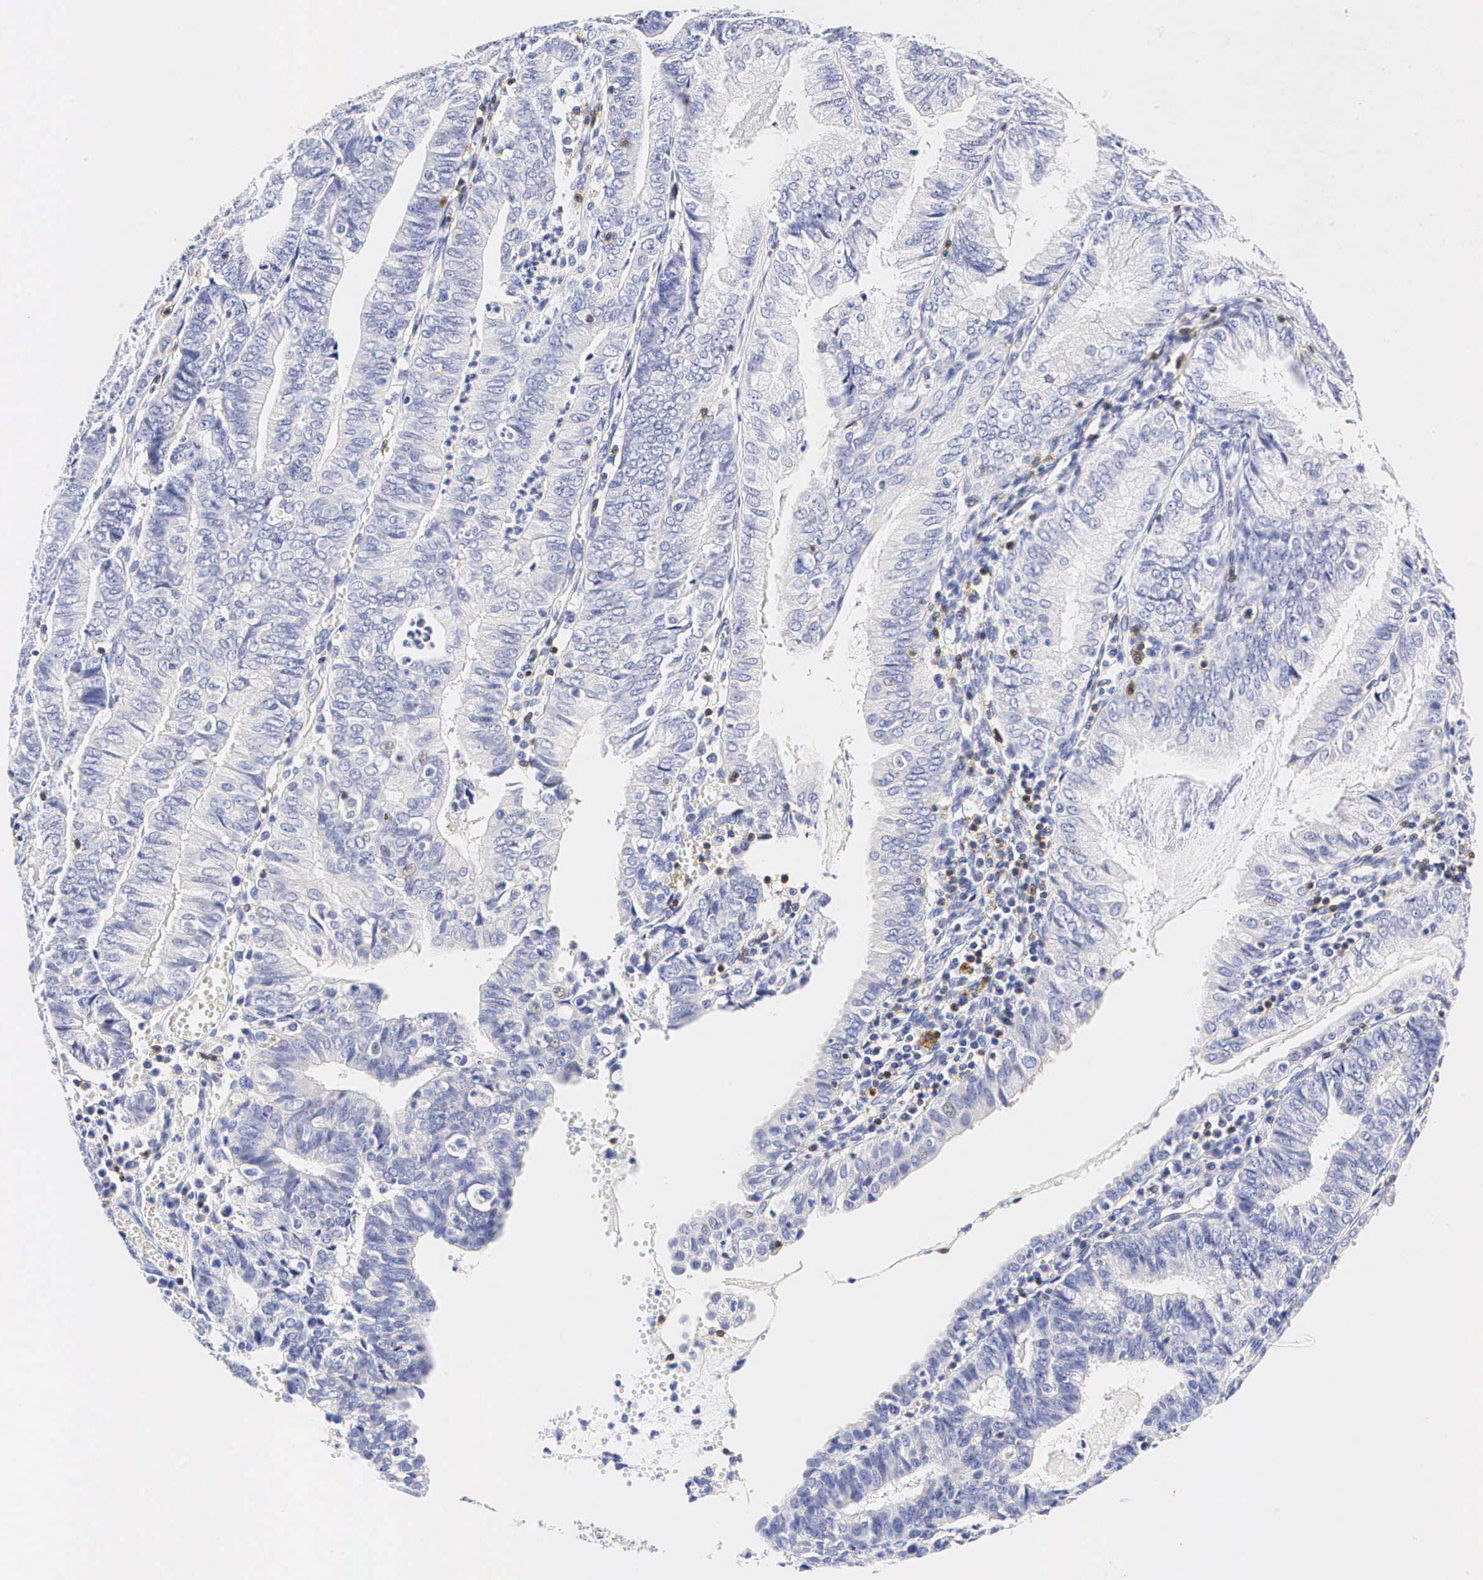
{"staining": {"intensity": "negative", "quantity": "none", "location": "none"}, "tissue": "endometrial cancer", "cell_type": "Tumor cells", "image_type": "cancer", "snomed": [{"axis": "morphology", "description": "Adenocarcinoma, NOS"}, {"axis": "topography", "description": "Endometrium"}], "caption": "The histopathology image demonstrates no staining of tumor cells in endometrial adenocarcinoma.", "gene": "CD3E", "patient": {"sex": "female", "age": 66}}